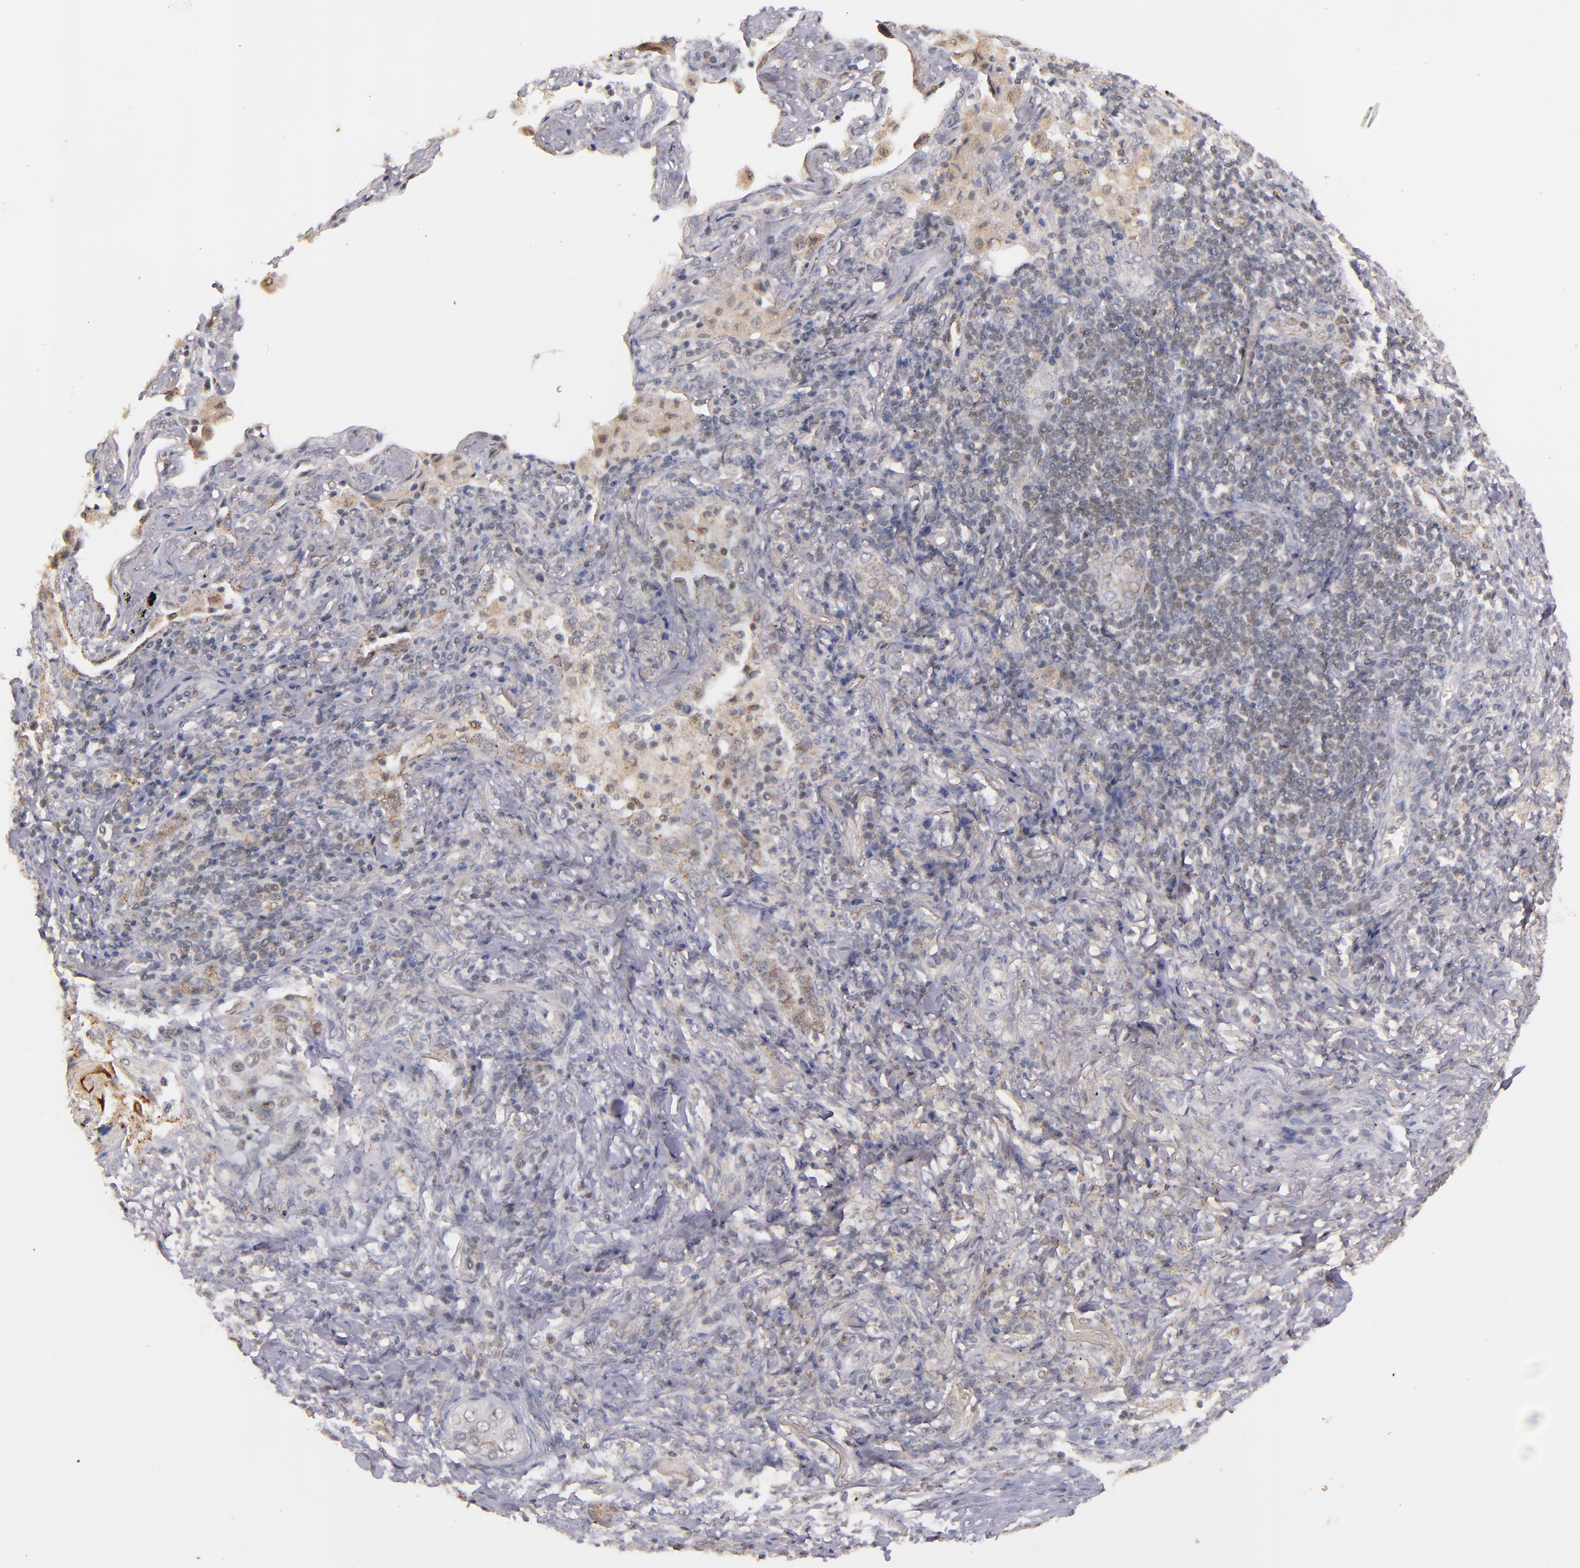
{"staining": {"intensity": "weak", "quantity": ">75%", "location": "cytoplasmic/membranous"}, "tissue": "lung cancer", "cell_type": "Tumor cells", "image_type": "cancer", "snomed": [{"axis": "morphology", "description": "Squamous cell carcinoma, NOS"}, {"axis": "topography", "description": "Lung"}], "caption": "IHC of human lung squamous cell carcinoma reveals low levels of weak cytoplasmic/membranous staining in about >75% of tumor cells. The staining was performed using DAB, with brown indicating positive protein expression. Nuclei are stained blue with hematoxylin.", "gene": "SYP", "patient": {"sex": "female", "age": 67}}